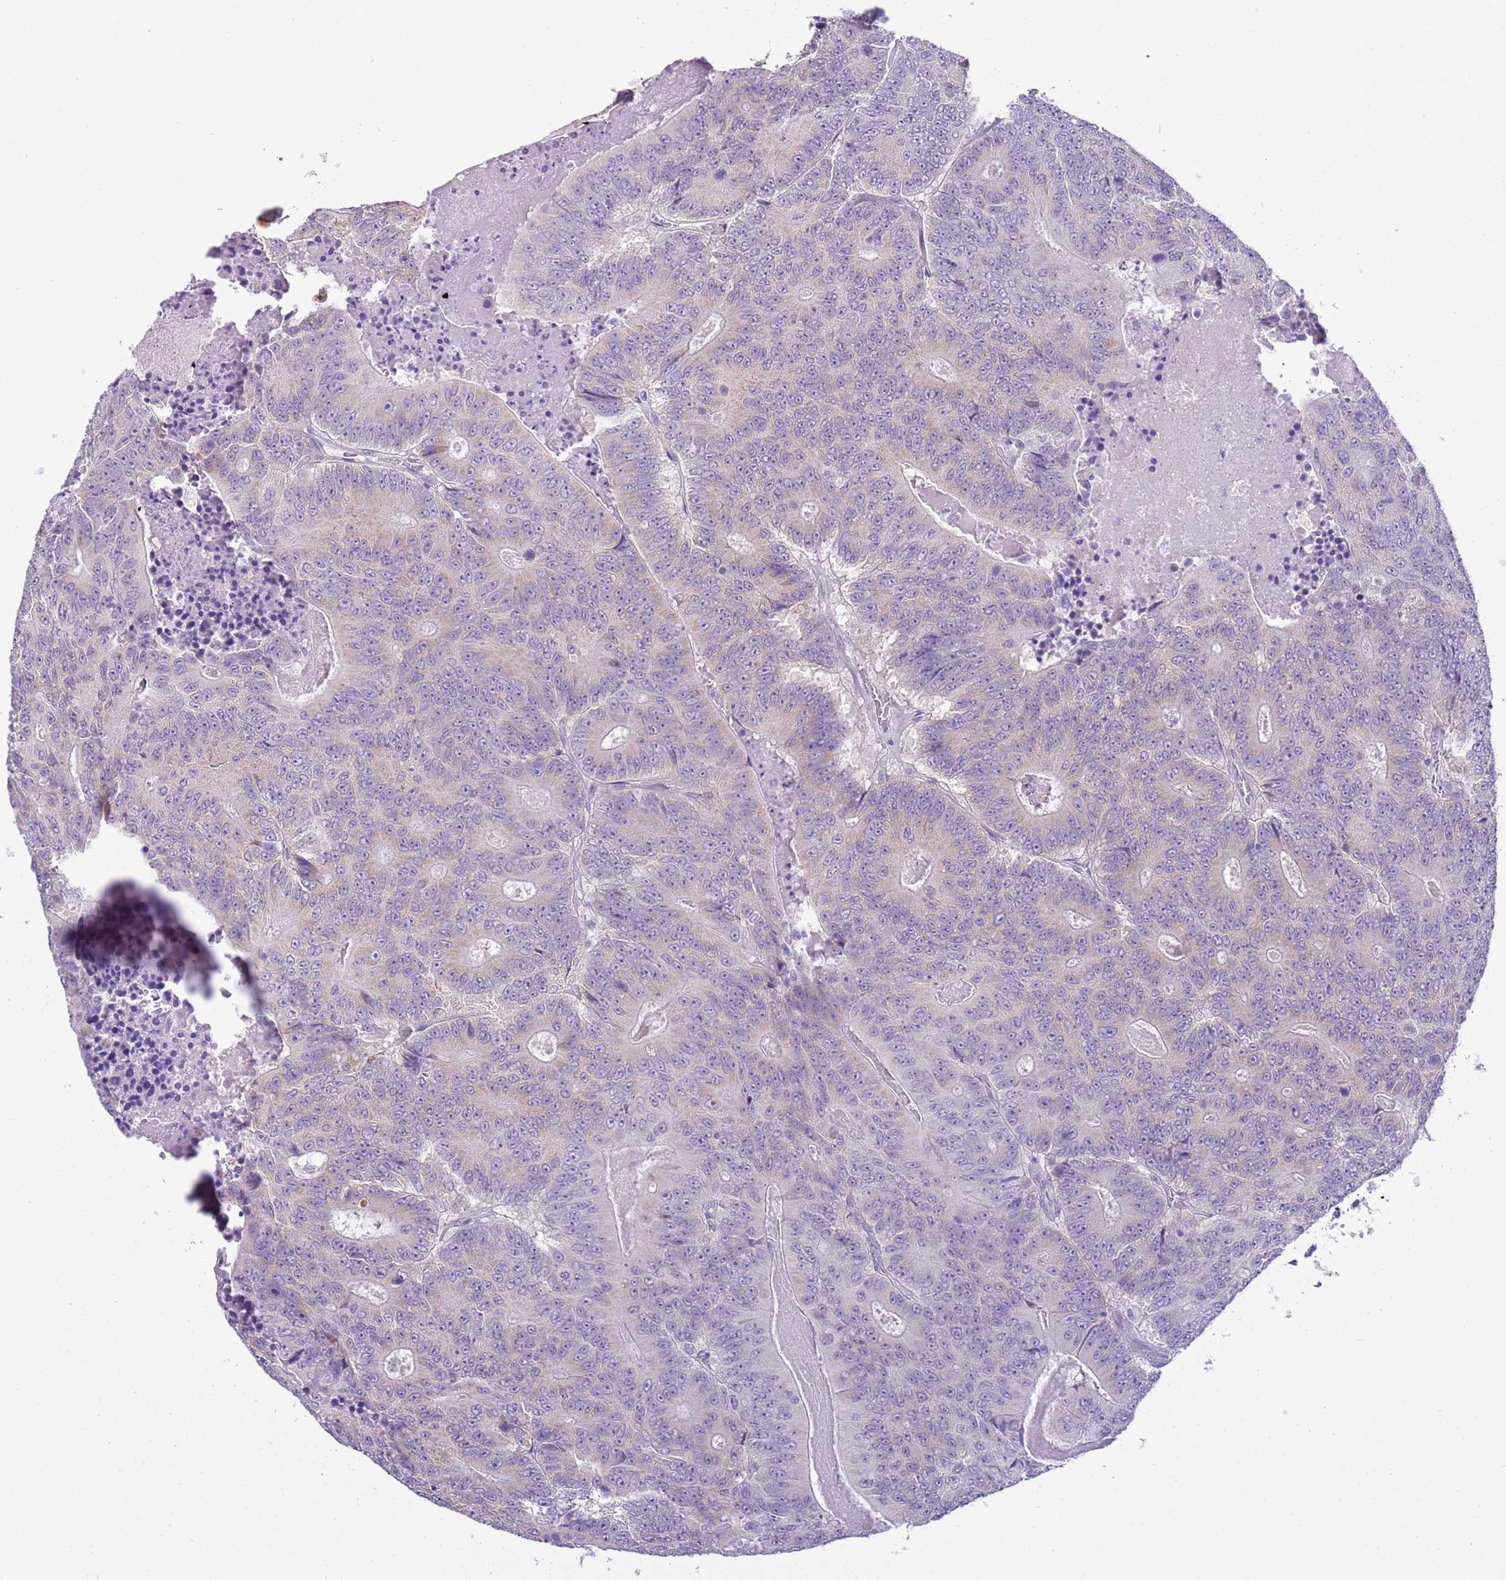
{"staining": {"intensity": "moderate", "quantity": "<25%", "location": "cytoplasmic/membranous"}, "tissue": "colorectal cancer", "cell_type": "Tumor cells", "image_type": "cancer", "snomed": [{"axis": "morphology", "description": "Adenocarcinoma, NOS"}, {"axis": "topography", "description": "Colon"}], "caption": "Adenocarcinoma (colorectal) stained with DAB (3,3'-diaminobenzidine) immunohistochemistry (IHC) demonstrates low levels of moderate cytoplasmic/membranous positivity in about <25% of tumor cells.", "gene": "FAM120C", "patient": {"sex": "male", "age": 83}}